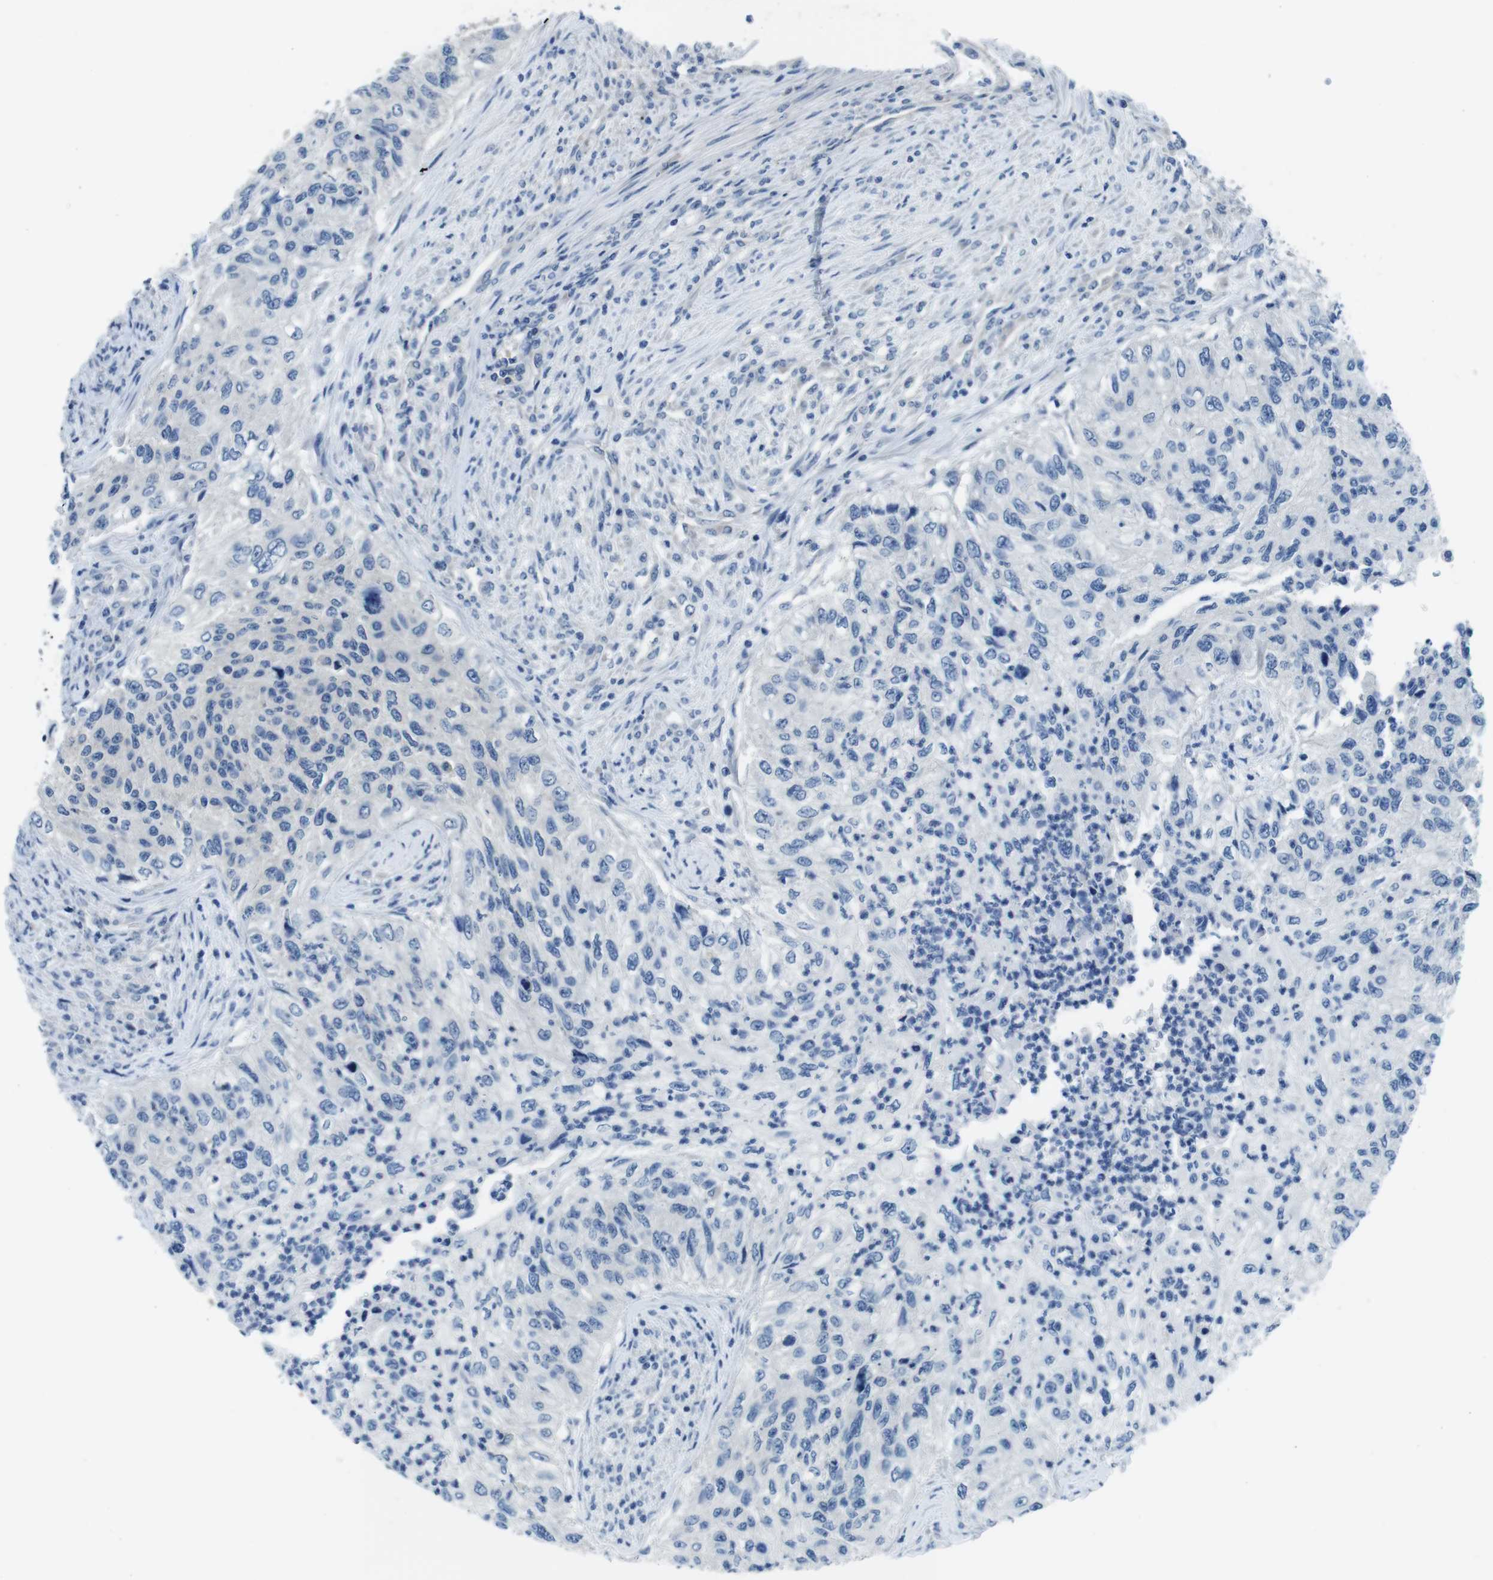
{"staining": {"intensity": "negative", "quantity": "none", "location": "none"}, "tissue": "urothelial cancer", "cell_type": "Tumor cells", "image_type": "cancer", "snomed": [{"axis": "morphology", "description": "Urothelial carcinoma, High grade"}, {"axis": "topography", "description": "Urinary bladder"}], "caption": "The photomicrograph exhibits no staining of tumor cells in high-grade urothelial carcinoma.", "gene": "EIF2B5", "patient": {"sex": "female", "age": 60}}